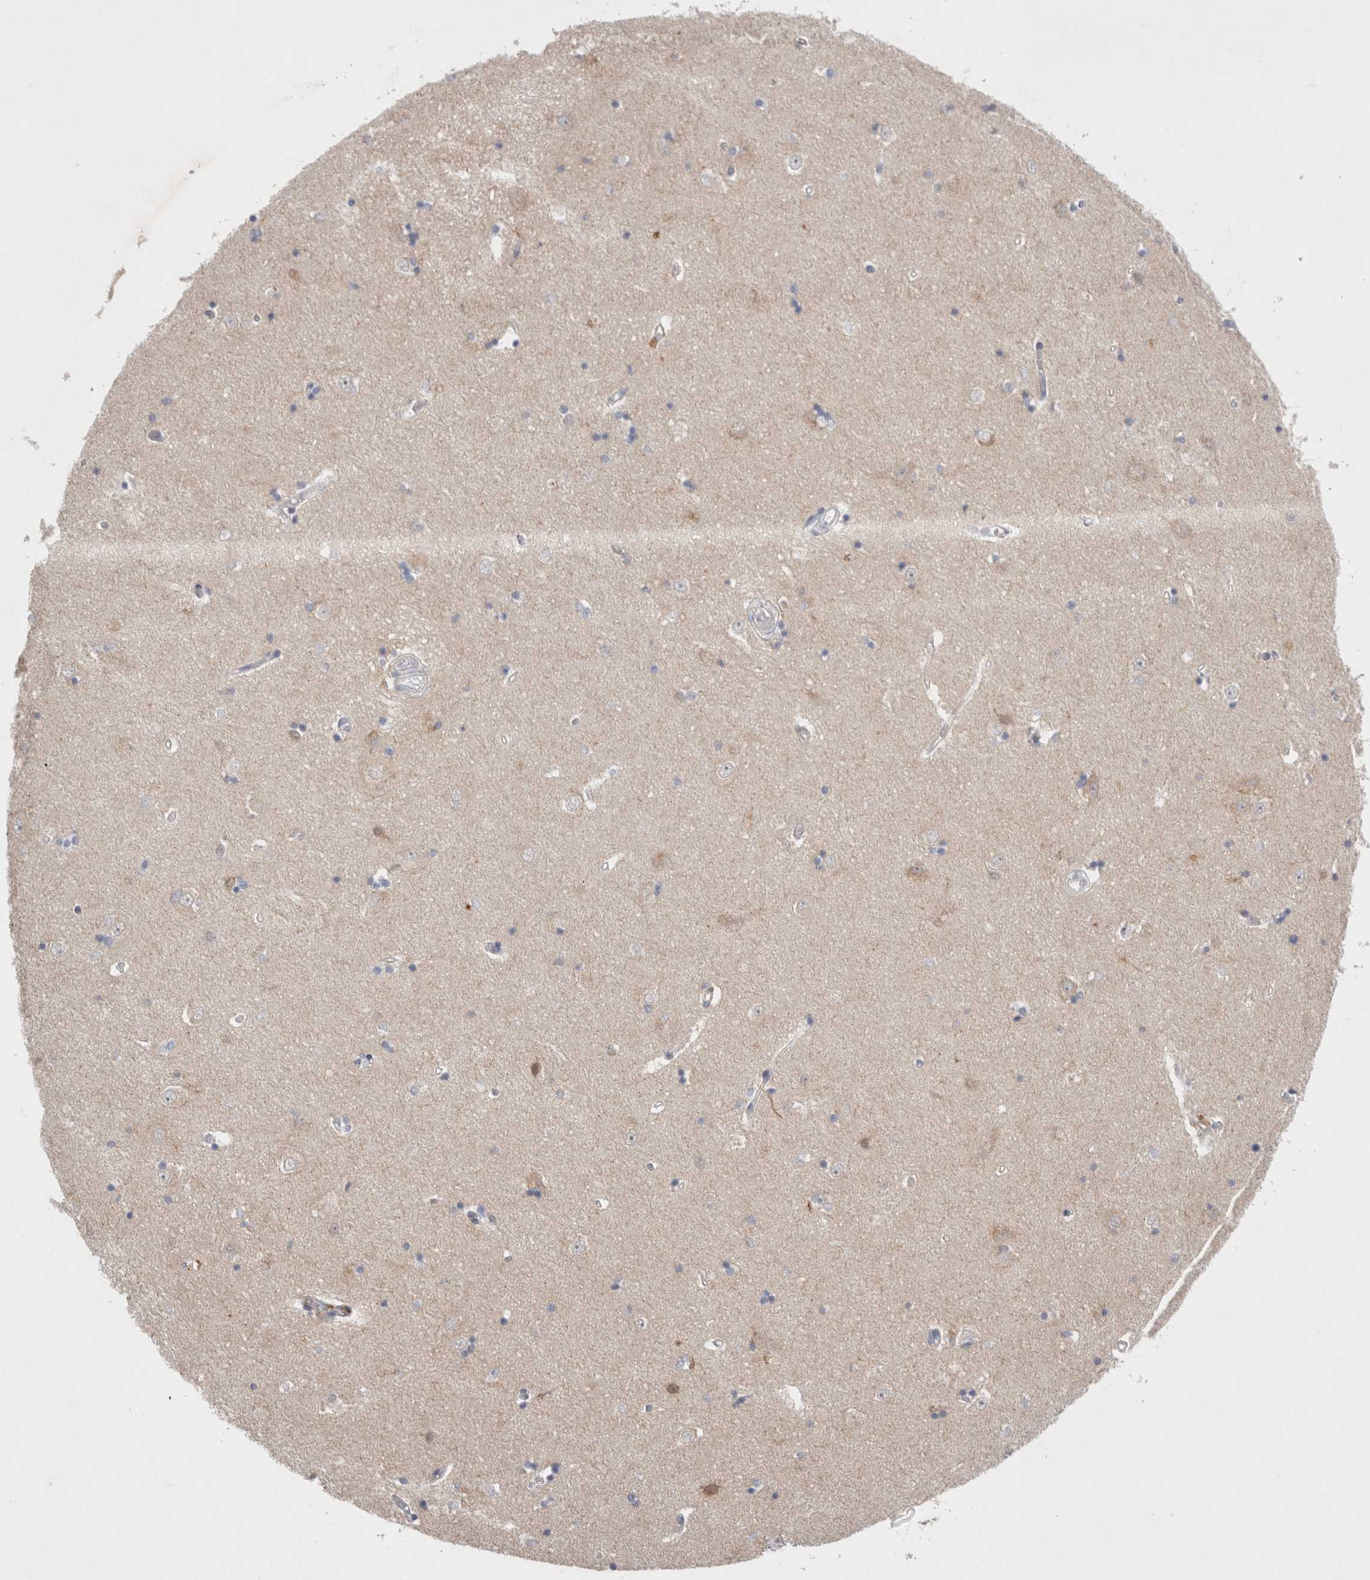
{"staining": {"intensity": "negative", "quantity": "none", "location": "none"}, "tissue": "hippocampus", "cell_type": "Glial cells", "image_type": "normal", "snomed": [{"axis": "morphology", "description": "Normal tissue, NOS"}, {"axis": "topography", "description": "Hippocampus"}], "caption": "An IHC photomicrograph of normal hippocampus is shown. There is no staining in glial cells of hippocampus.", "gene": "BICD2", "patient": {"sex": "male", "age": 45}}